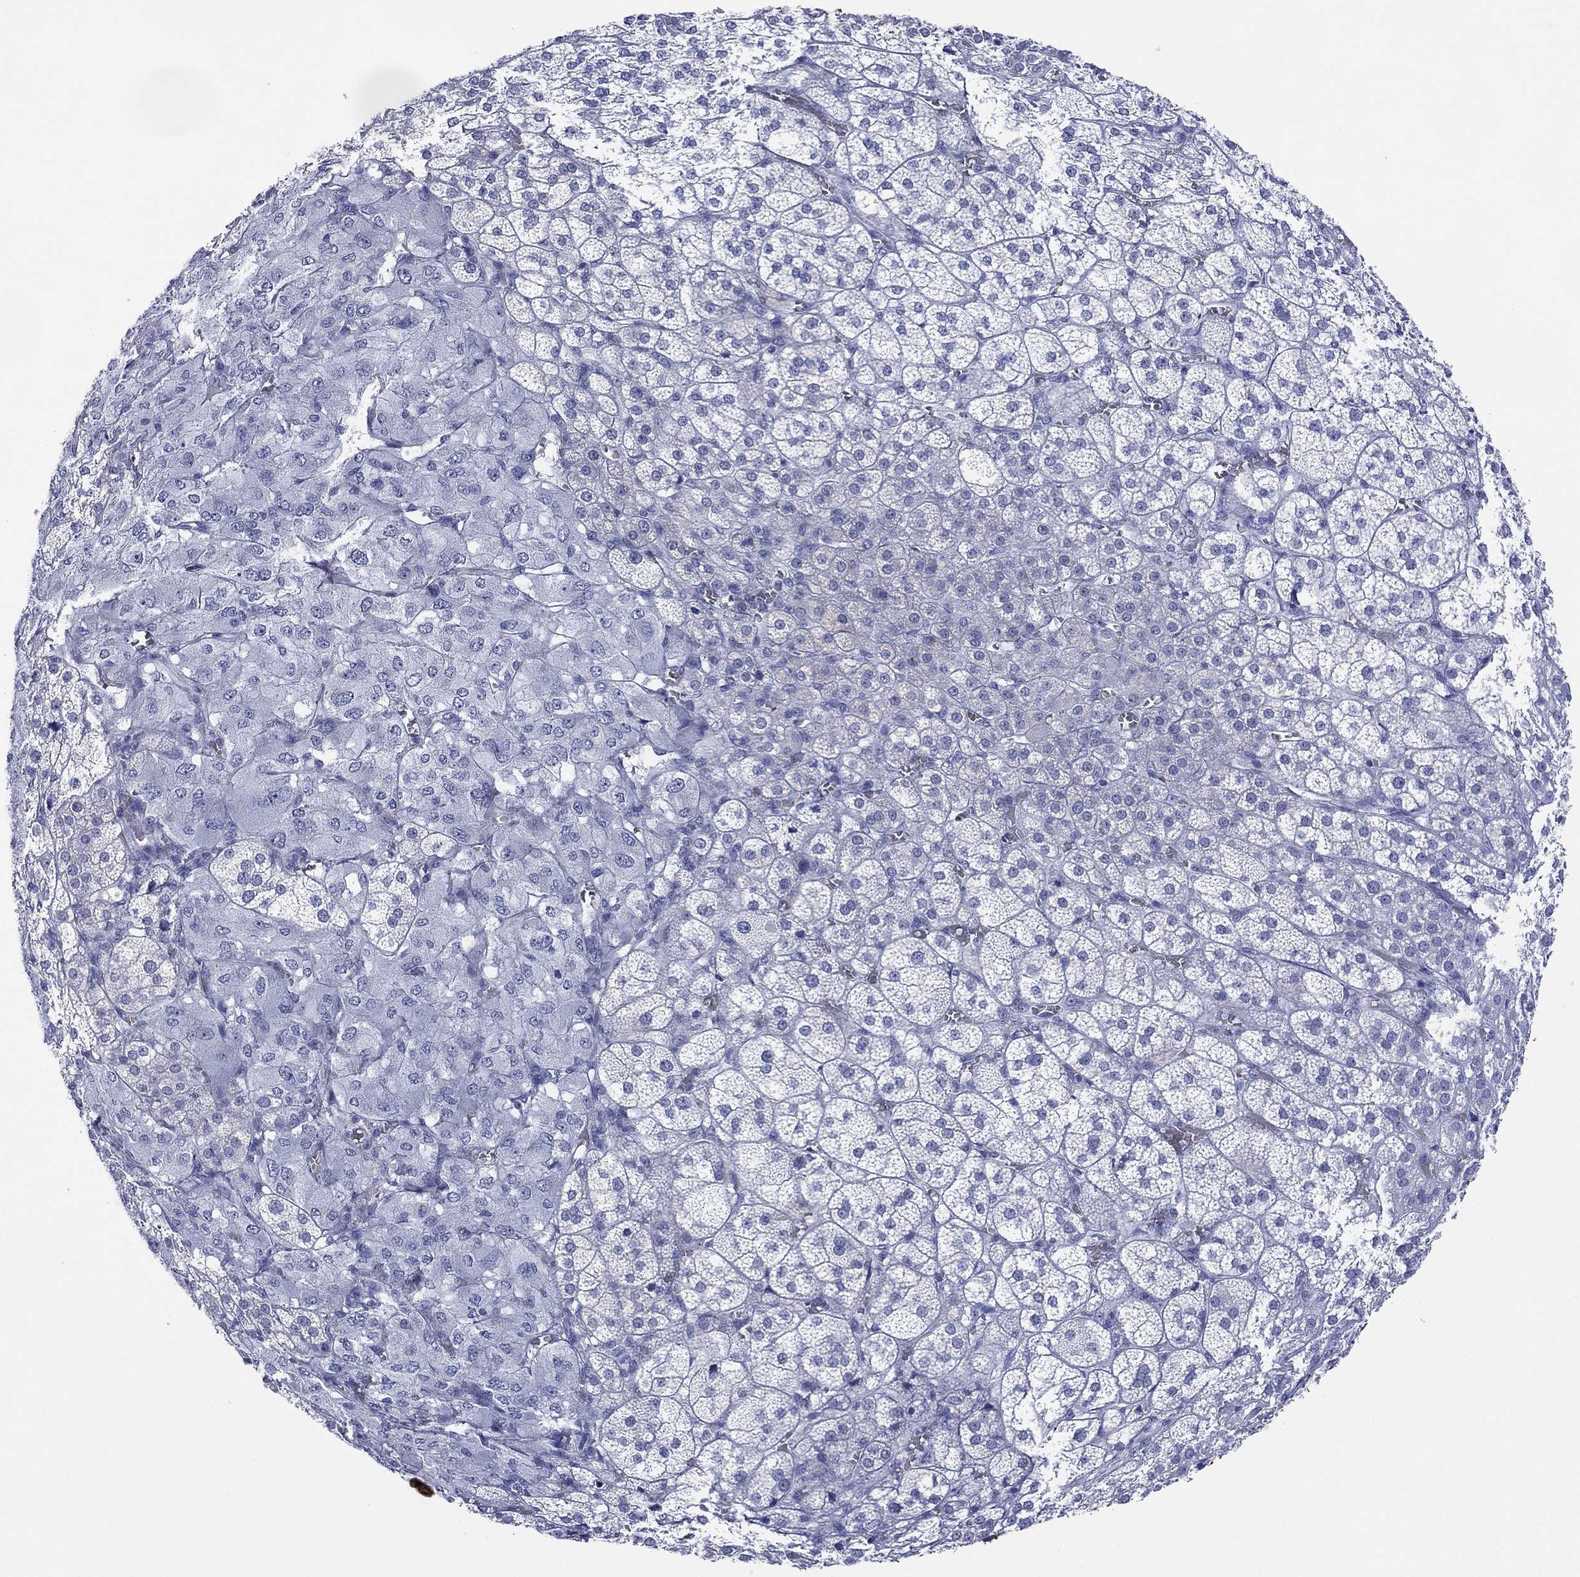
{"staining": {"intensity": "negative", "quantity": "none", "location": "none"}, "tissue": "adrenal gland", "cell_type": "Glandular cells", "image_type": "normal", "snomed": [{"axis": "morphology", "description": "Normal tissue, NOS"}, {"axis": "topography", "description": "Adrenal gland"}], "caption": "IHC micrograph of benign adrenal gland stained for a protein (brown), which displays no positivity in glandular cells.", "gene": "DSG1", "patient": {"sex": "female", "age": 60}}